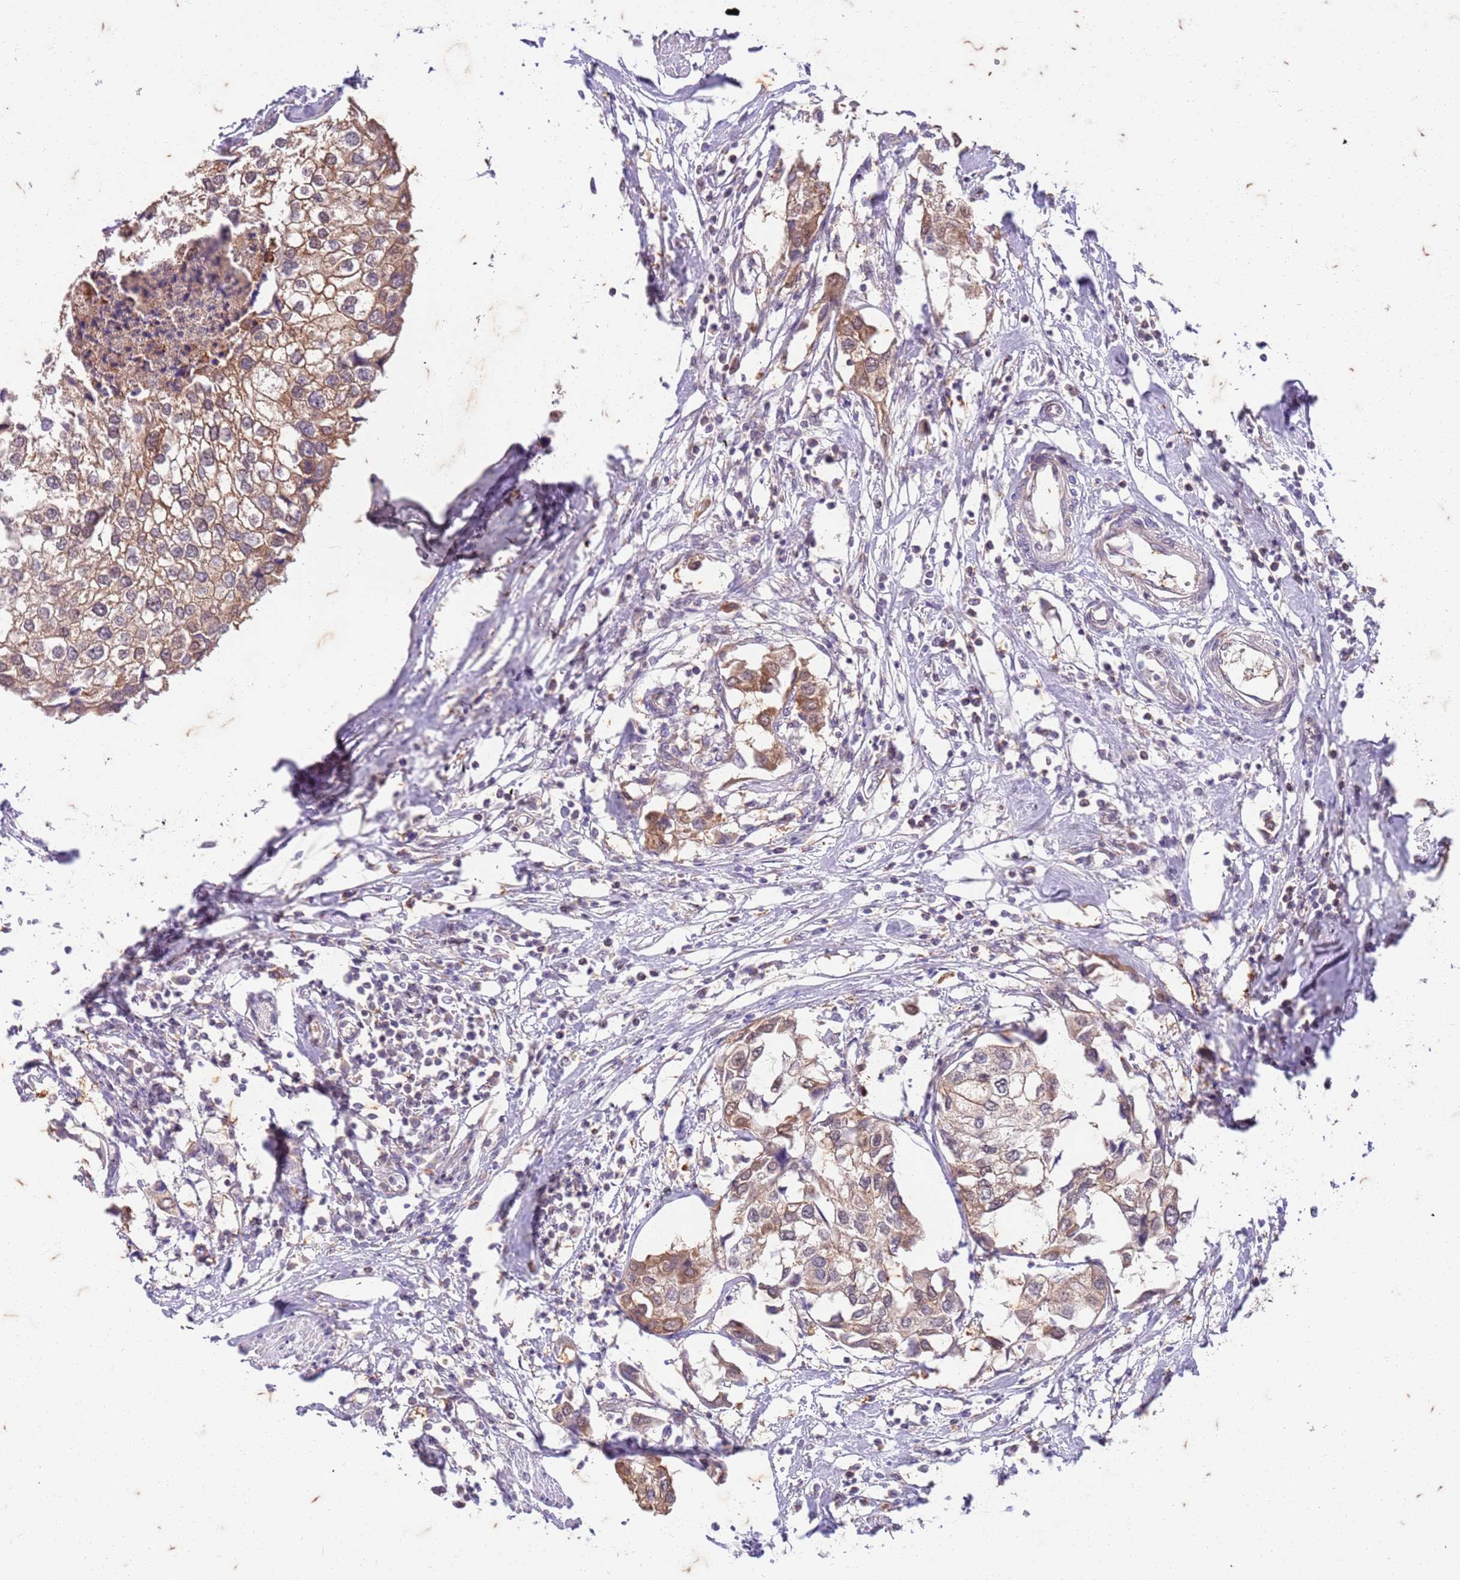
{"staining": {"intensity": "moderate", "quantity": ">75%", "location": "cytoplasmic/membranous"}, "tissue": "urothelial cancer", "cell_type": "Tumor cells", "image_type": "cancer", "snomed": [{"axis": "morphology", "description": "Urothelial carcinoma, High grade"}, {"axis": "topography", "description": "Urinary bladder"}], "caption": "The immunohistochemical stain highlights moderate cytoplasmic/membranous expression in tumor cells of urothelial cancer tissue.", "gene": "RAPGEF3", "patient": {"sex": "male", "age": 64}}